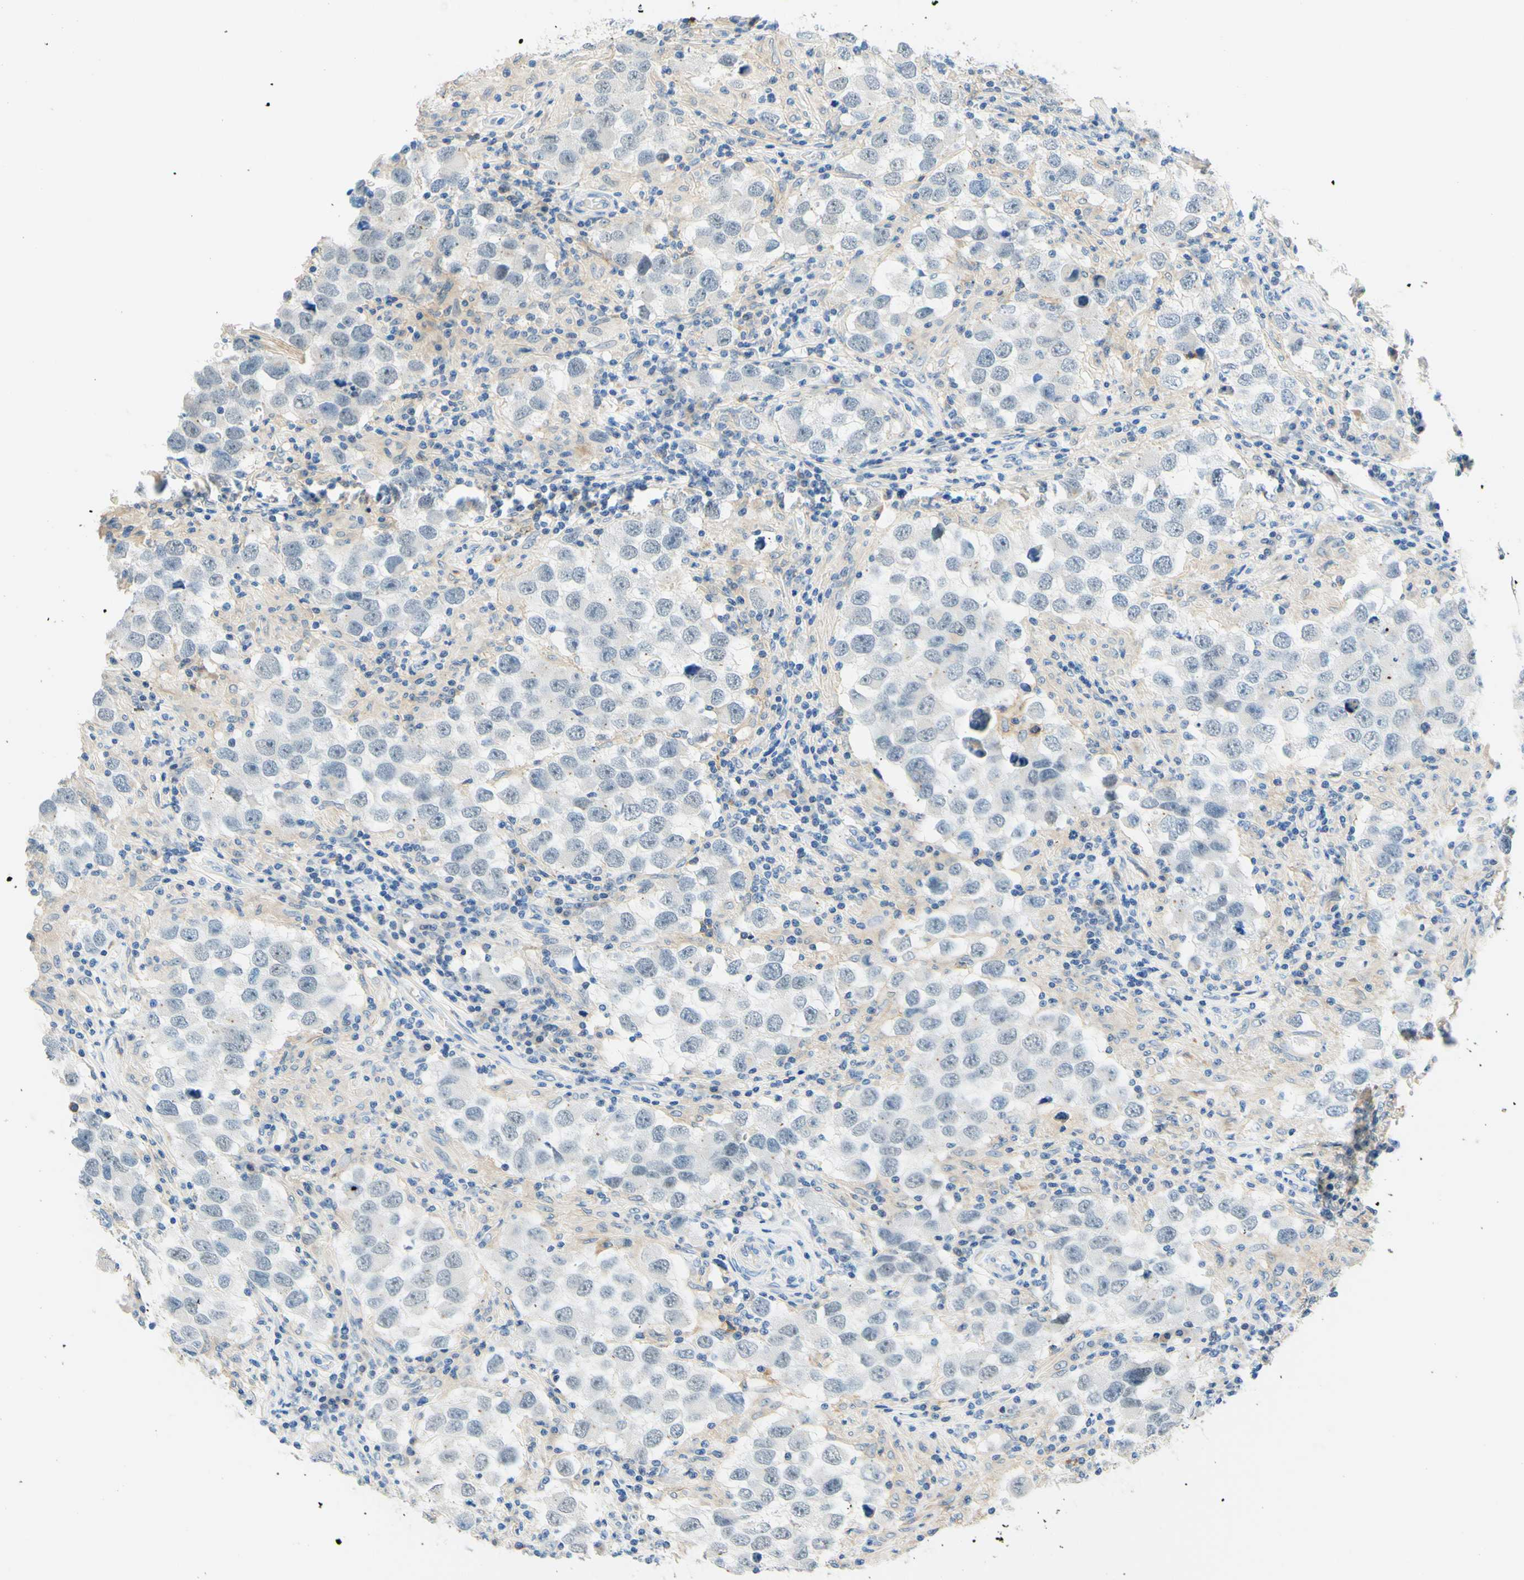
{"staining": {"intensity": "negative", "quantity": "none", "location": "none"}, "tissue": "testis cancer", "cell_type": "Tumor cells", "image_type": "cancer", "snomed": [{"axis": "morphology", "description": "Carcinoma, Embryonal, NOS"}, {"axis": "topography", "description": "Testis"}], "caption": "Immunohistochemistry (IHC) histopathology image of neoplastic tissue: human testis cancer (embryonal carcinoma) stained with DAB demonstrates no significant protein positivity in tumor cells.", "gene": "TREM2", "patient": {"sex": "male", "age": 21}}